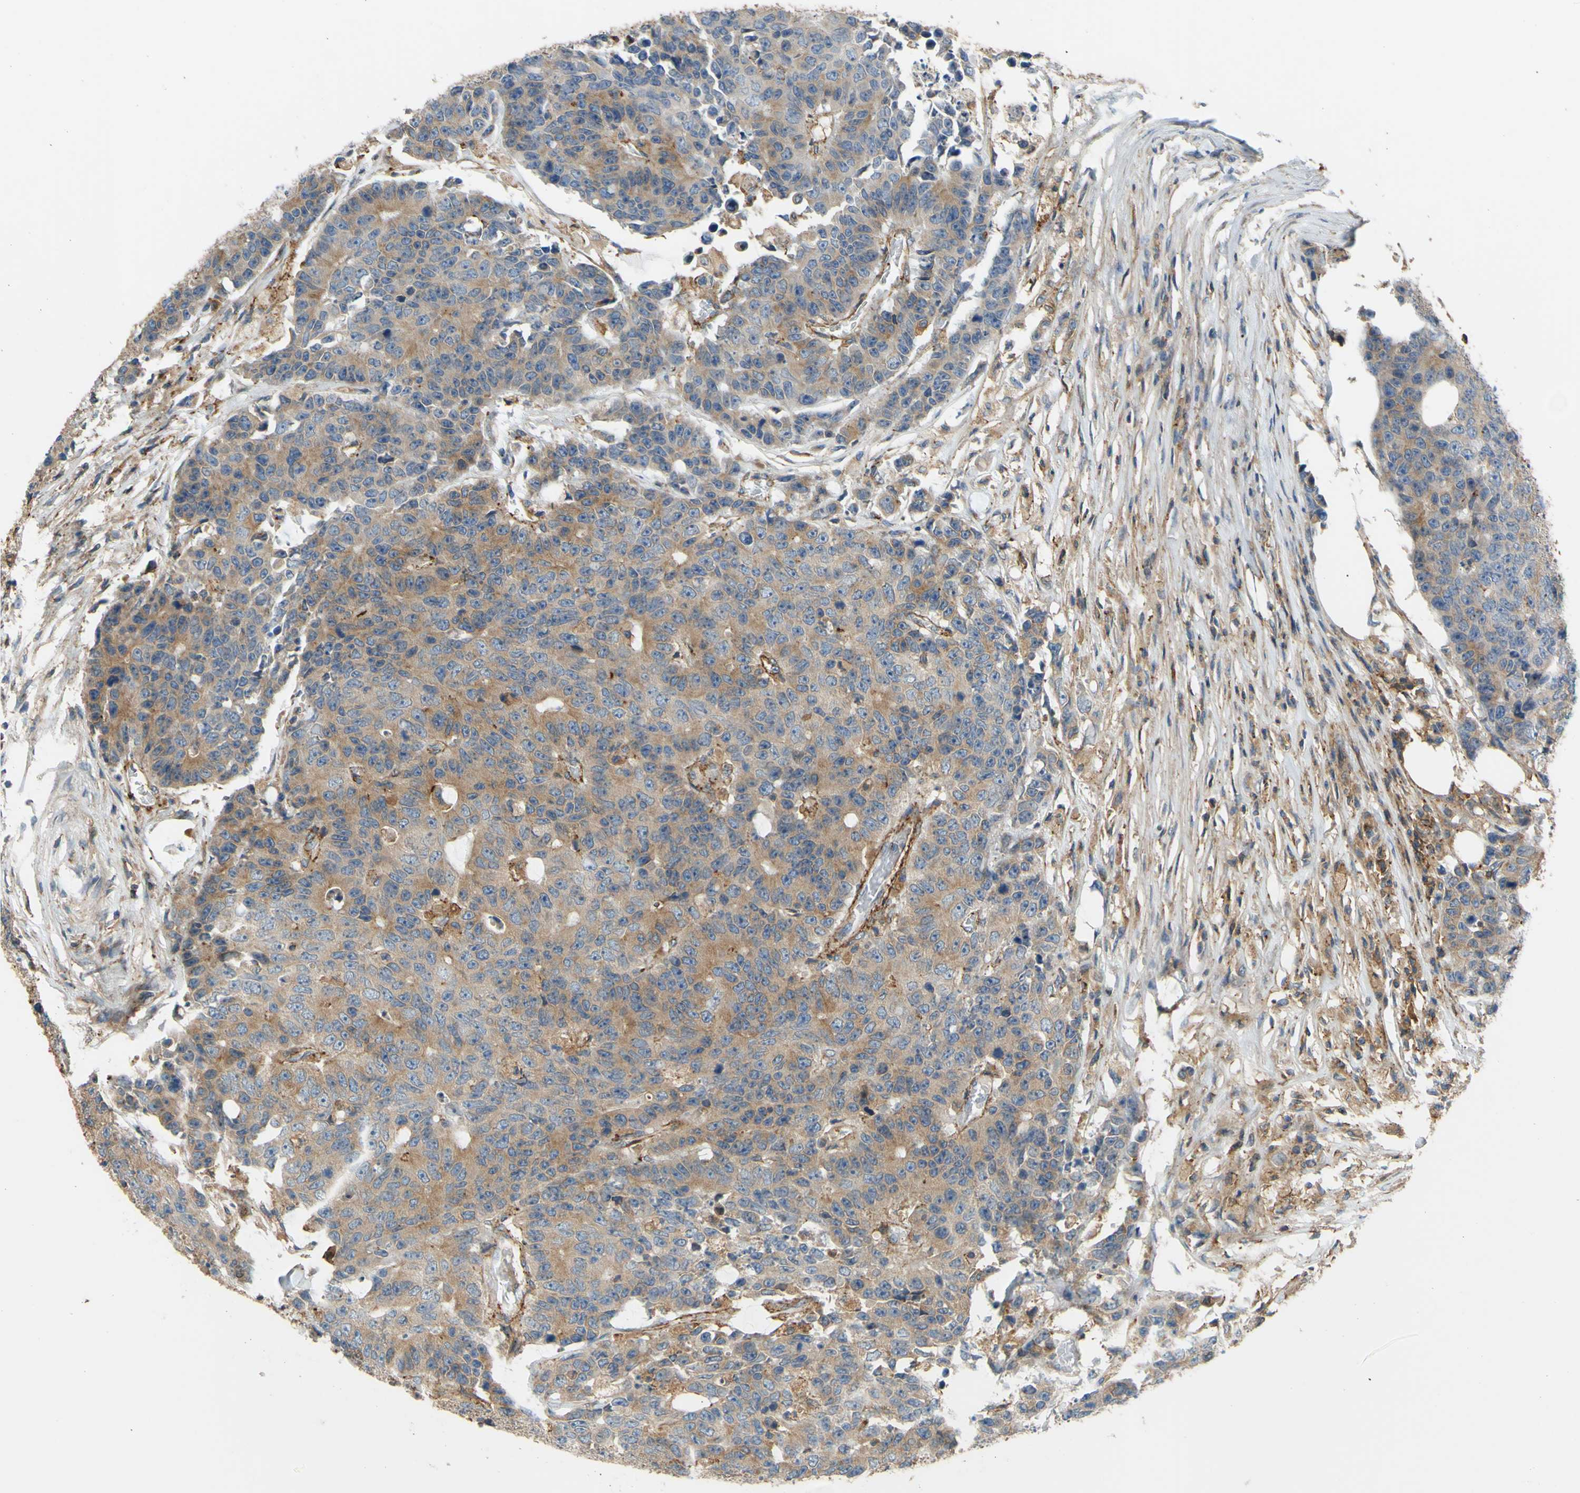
{"staining": {"intensity": "weak", "quantity": ">75%", "location": "cytoplasmic/membranous"}, "tissue": "colorectal cancer", "cell_type": "Tumor cells", "image_type": "cancer", "snomed": [{"axis": "morphology", "description": "Adenocarcinoma, NOS"}, {"axis": "topography", "description": "Colon"}], "caption": "Approximately >75% of tumor cells in human colorectal adenocarcinoma demonstrate weak cytoplasmic/membranous protein positivity as visualized by brown immunohistochemical staining.", "gene": "POR", "patient": {"sex": "female", "age": 86}}